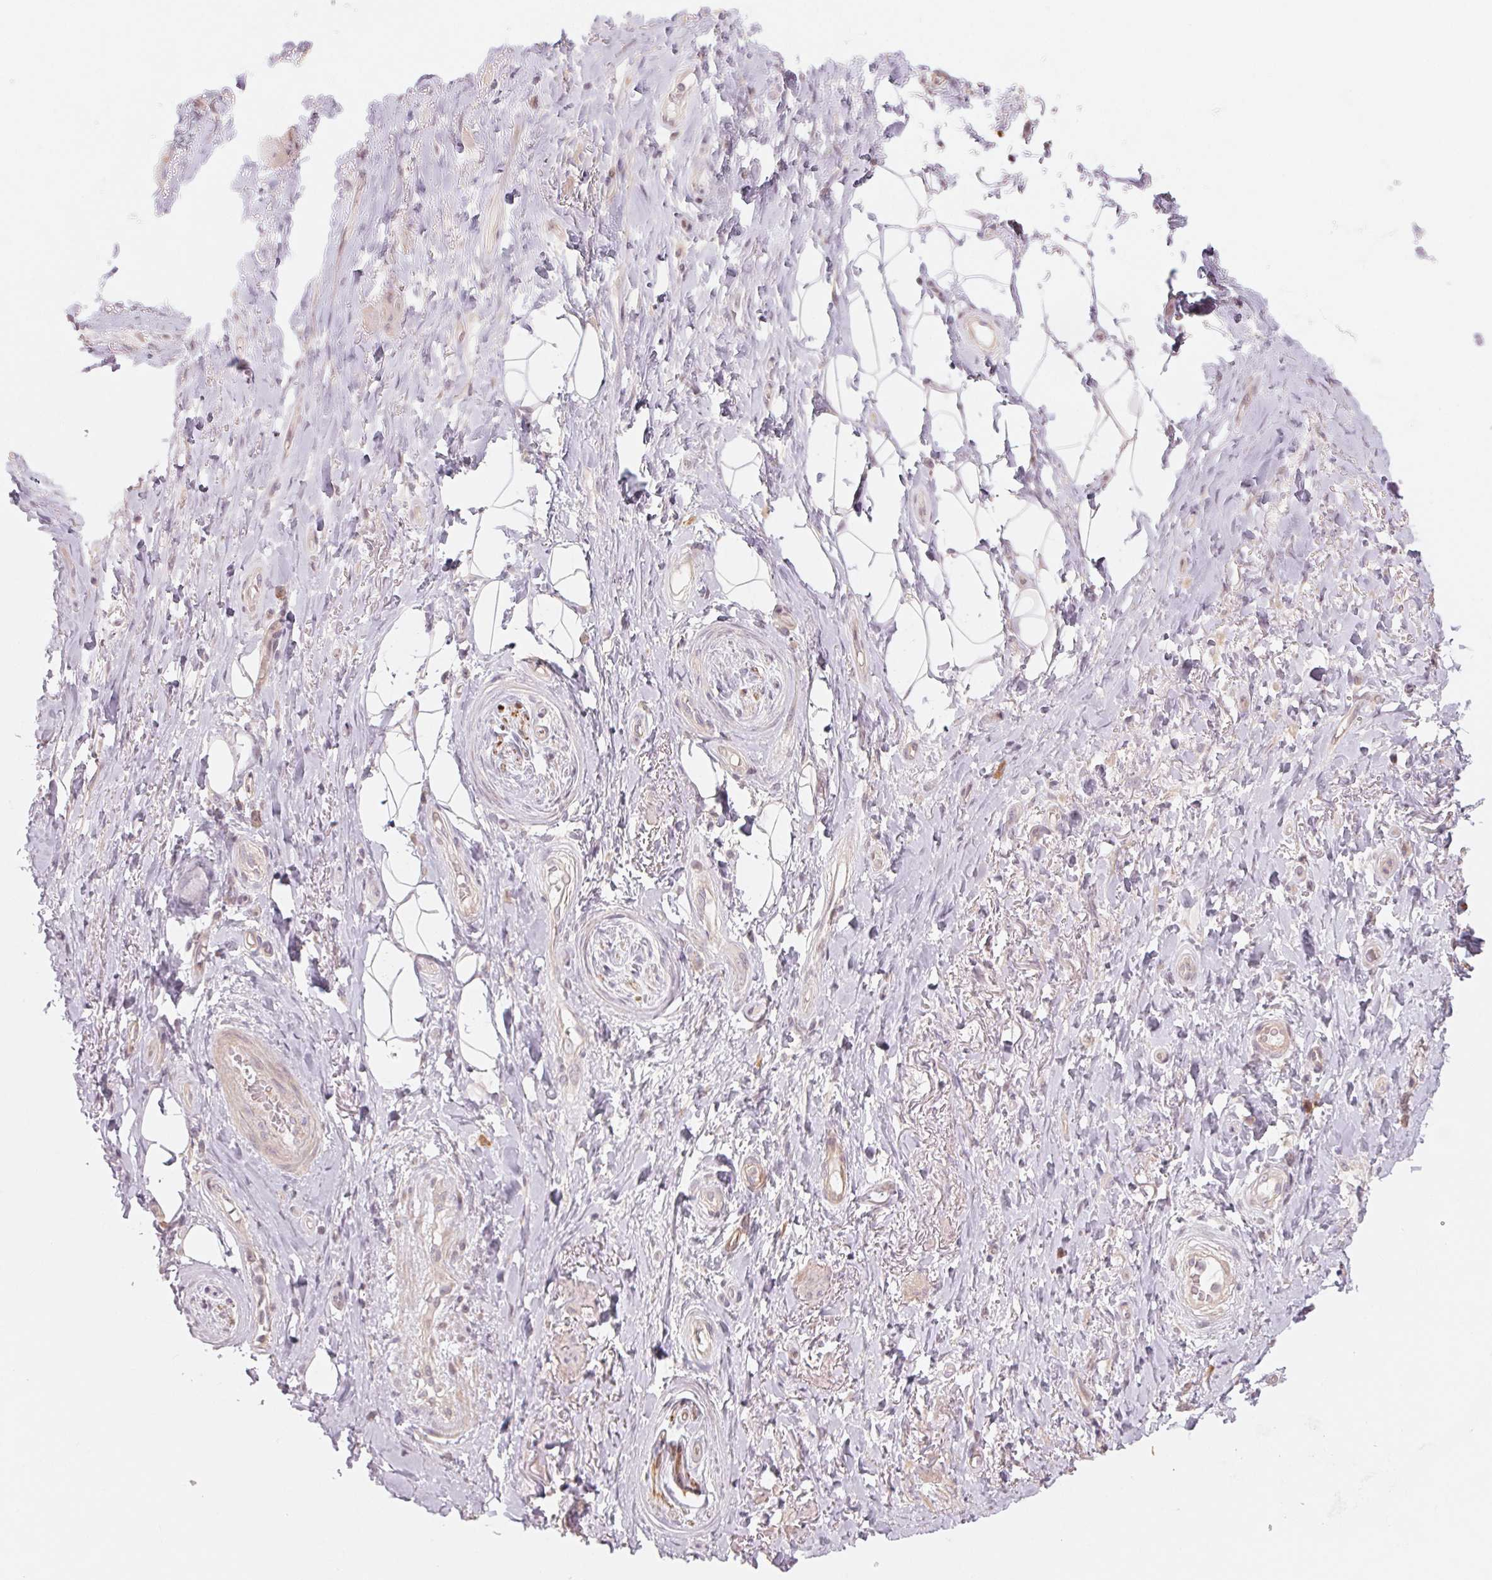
{"staining": {"intensity": "negative", "quantity": "none", "location": "none"}, "tissue": "adipose tissue", "cell_type": "Adipocytes", "image_type": "normal", "snomed": [{"axis": "morphology", "description": "Normal tissue, NOS"}, {"axis": "topography", "description": "Anal"}, {"axis": "topography", "description": "Peripheral nerve tissue"}], "caption": "This is an immunohistochemistry (IHC) histopathology image of unremarkable human adipose tissue. There is no staining in adipocytes.", "gene": "DENND2C", "patient": {"sex": "male", "age": 53}}